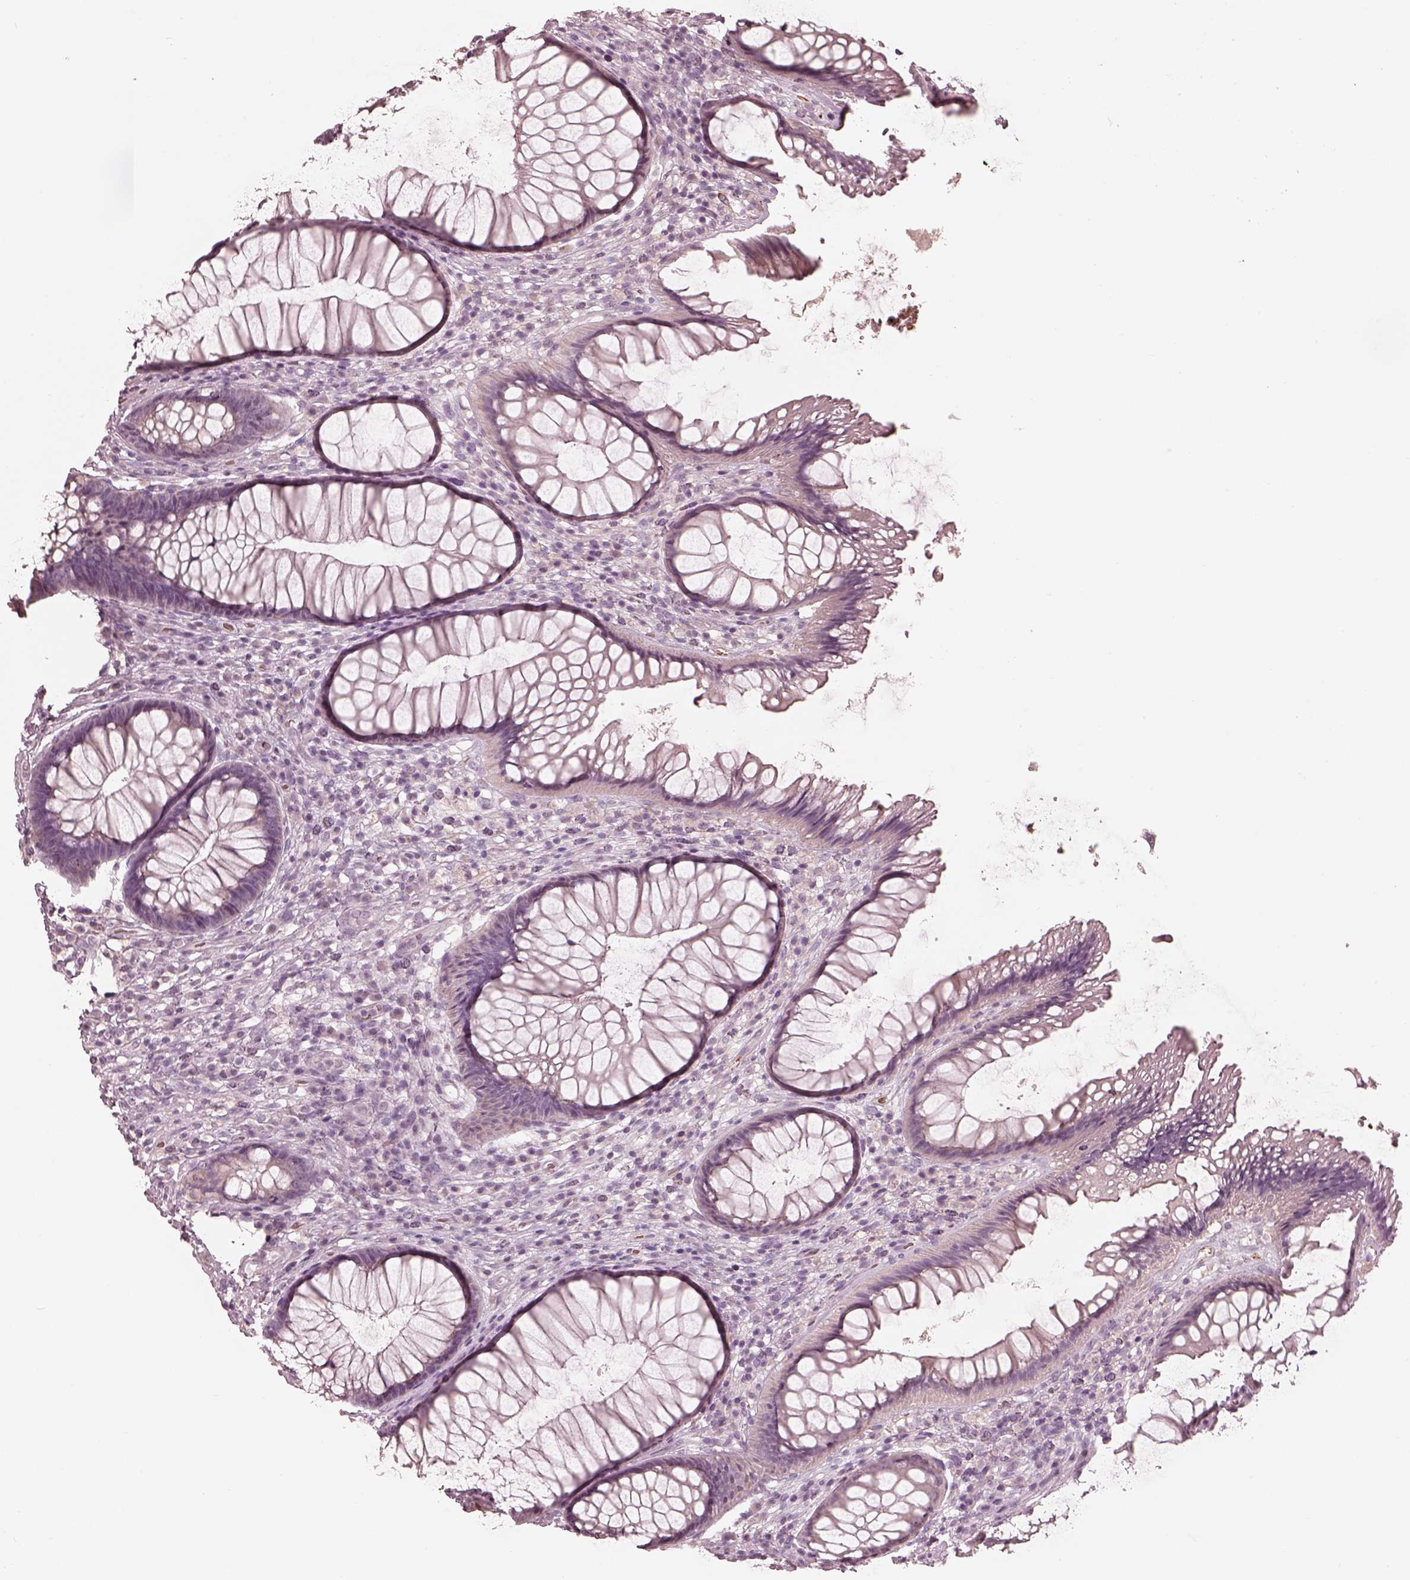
{"staining": {"intensity": "negative", "quantity": "none", "location": "none"}, "tissue": "rectum", "cell_type": "Glandular cells", "image_type": "normal", "snomed": [{"axis": "morphology", "description": "Normal tissue, NOS"}, {"axis": "topography", "description": "Smooth muscle"}, {"axis": "topography", "description": "Rectum"}], "caption": "Micrograph shows no protein positivity in glandular cells of normal rectum. The staining is performed using DAB (3,3'-diaminobenzidine) brown chromogen with nuclei counter-stained in using hematoxylin.", "gene": "ANKLE1", "patient": {"sex": "male", "age": 53}}